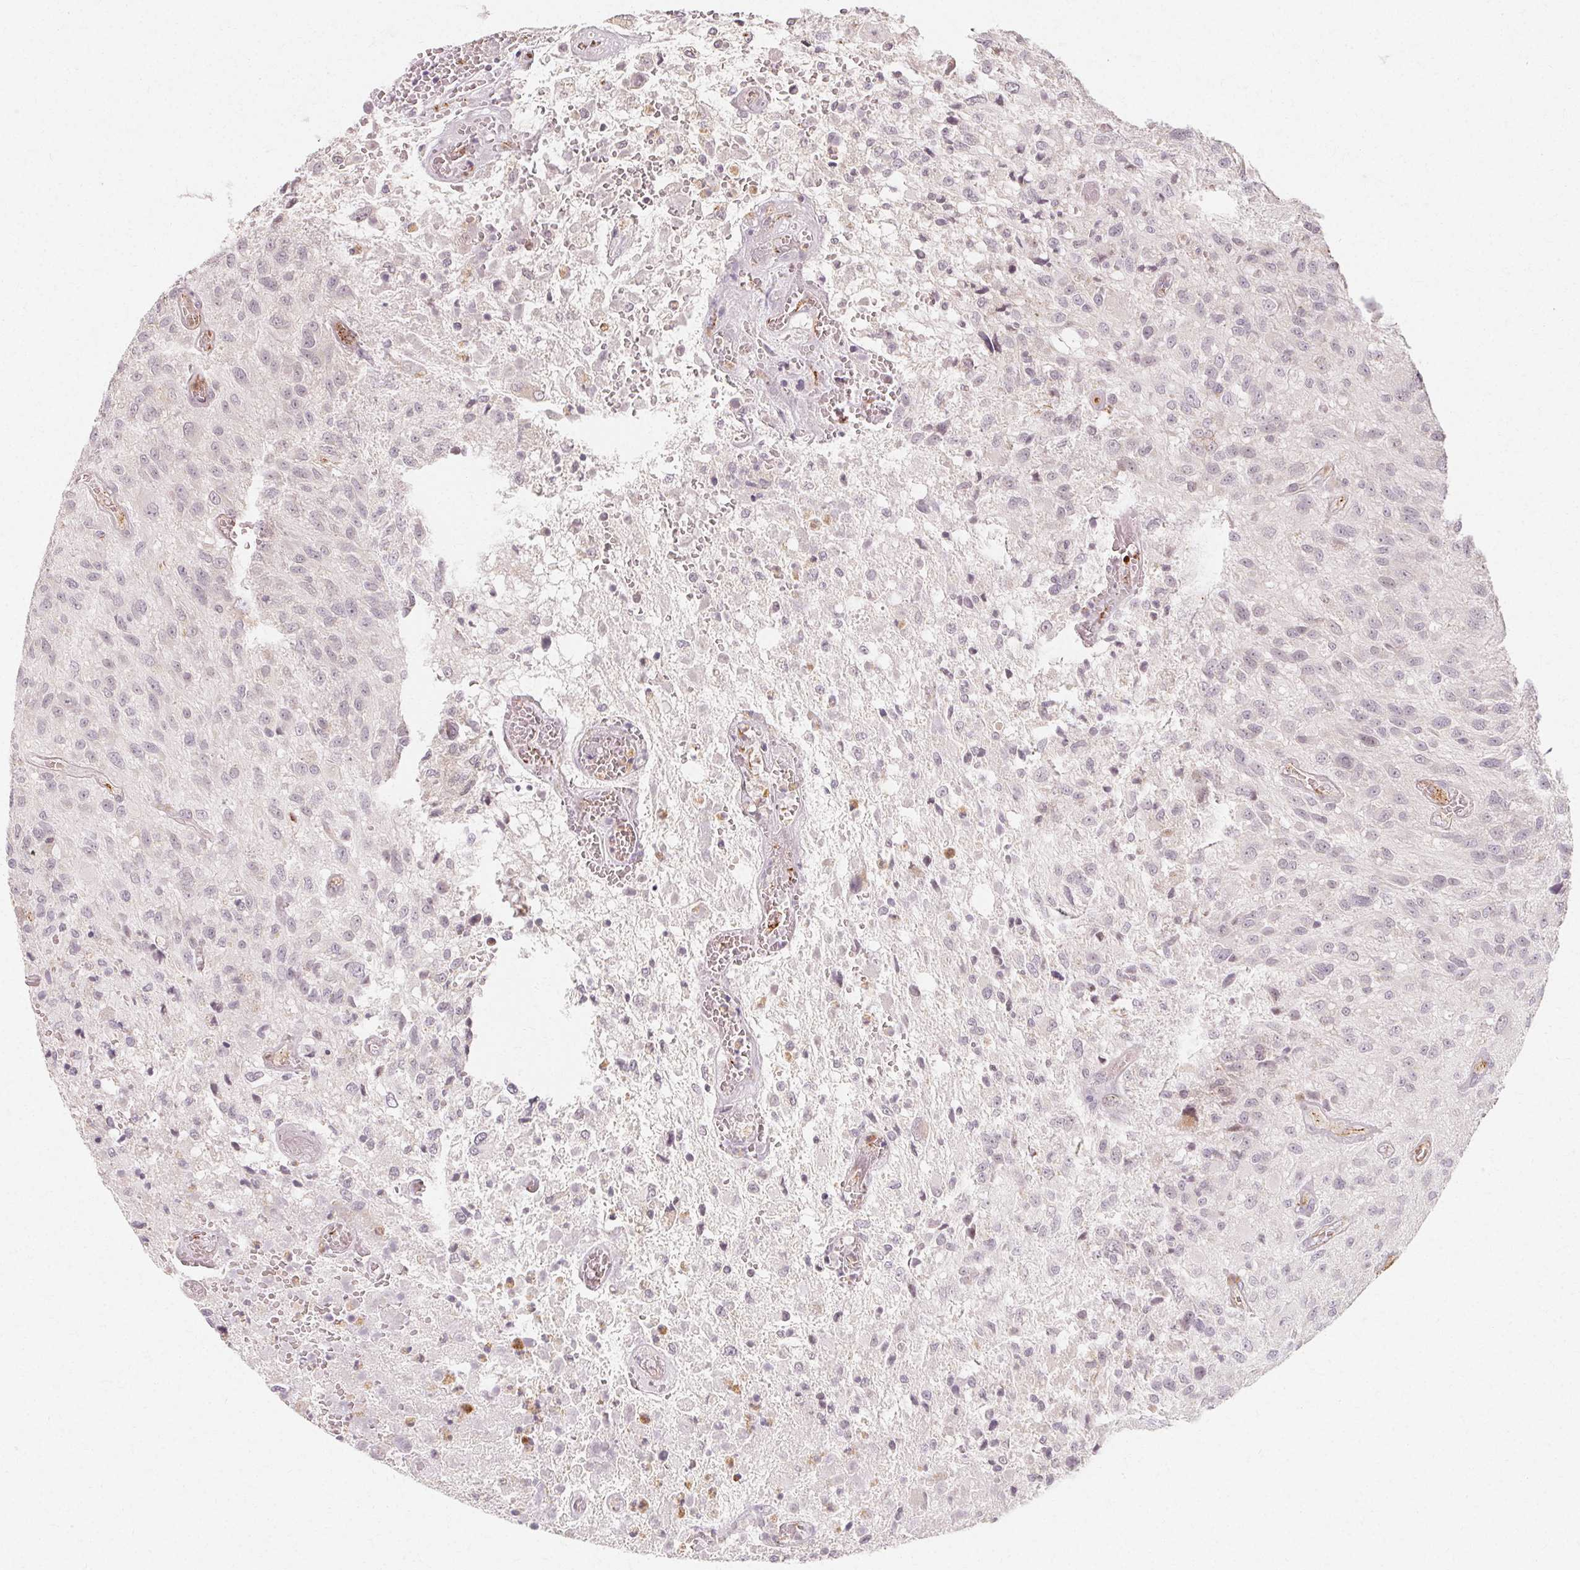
{"staining": {"intensity": "negative", "quantity": "none", "location": "none"}, "tissue": "glioma", "cell_type": "Tumor cells", "image_type": "cancer", "snomed": [{"axis": "morphology", "description": "Glioma, malignant, Low grade"}, {"axis": "topography", "description": "Brain"}], "caption": "There is no significant staining in tumor cells of malignant glioma (low-grade).", "gene": "CLCNKB", "patient": {"sex": "male", "age": 66}}